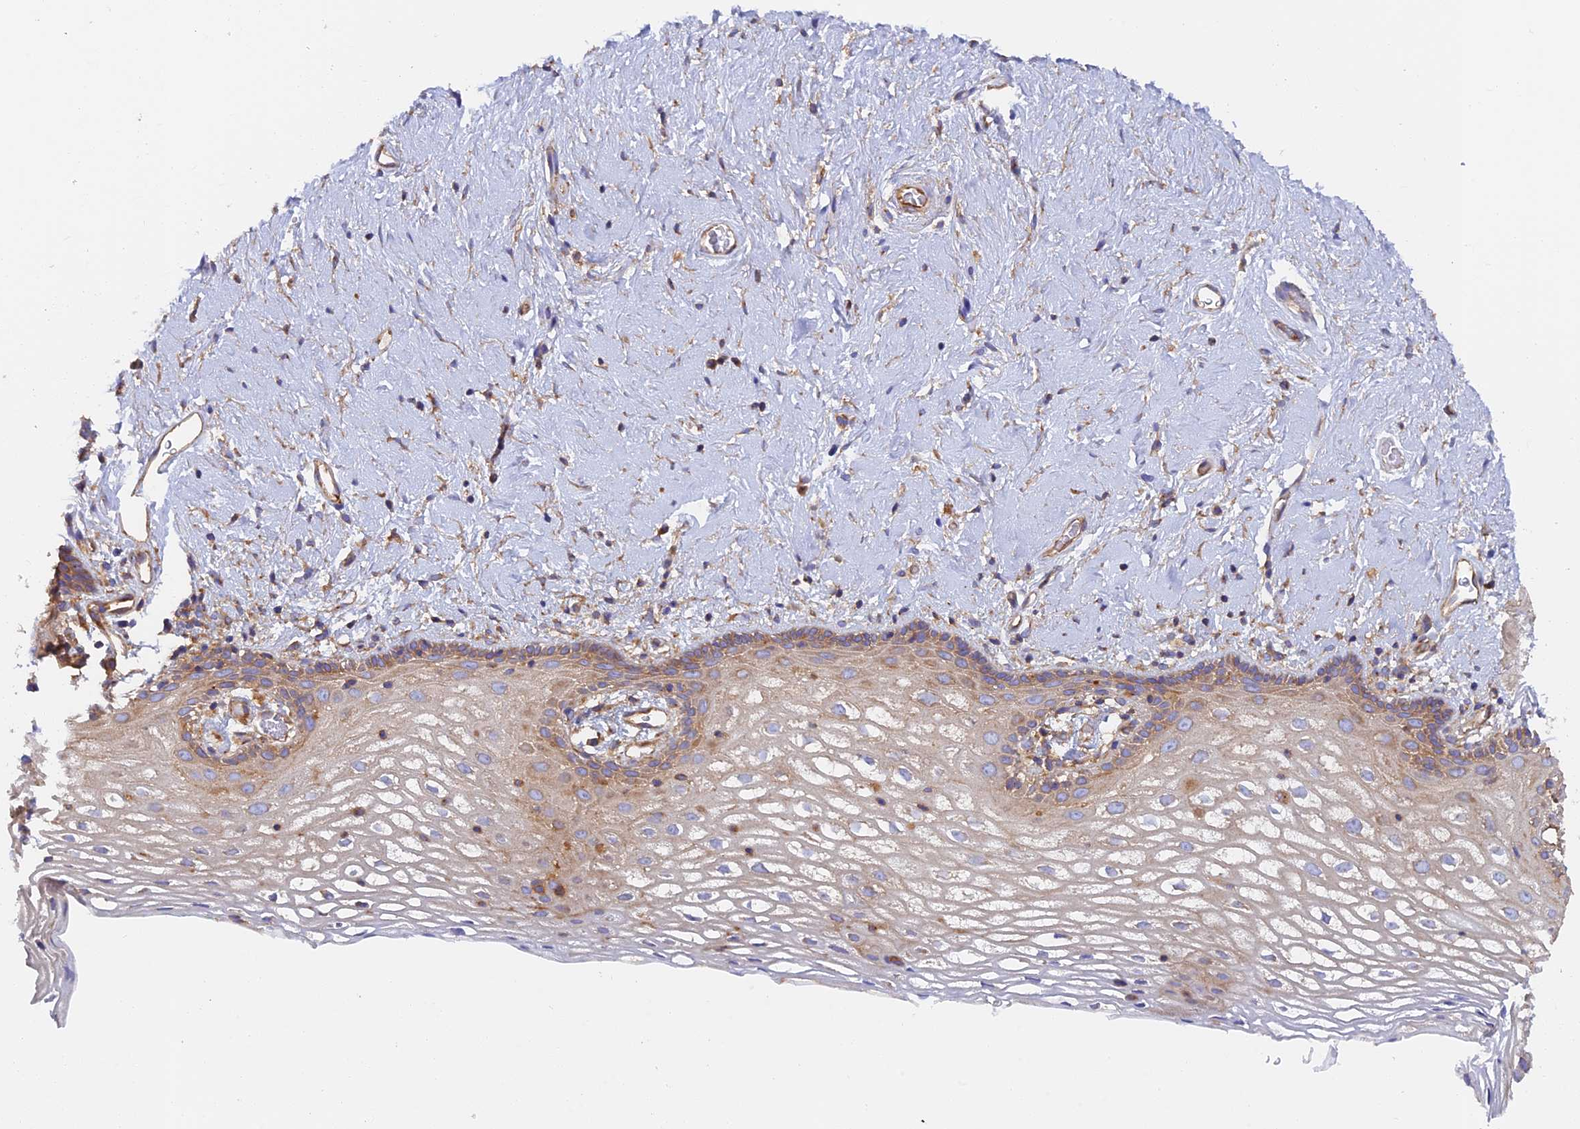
{"staining": {"intensity": "moderate", "quantity": "25%-75%", "location": "cytoplasmic/membranous"}, "tissue": "vagina", "cell_type": "Squamous epithelial cells", "image_type": "normal", "snomed": [{"axis": "morphology", "description": "Normal tissue, NOS"}, {"axis": "morphology", "description": "Adenocarcinoma, NOS"}, {"axis": "topography", "description": "Rectum"}, {"axis": "topography", "description": "Vagina"}], "caption": "This photomicrograph displays immunohistochemistry (IHC) staining of unremarkable human vagina, with medium moderate cytoplasmic/membranous staining in about 25%-75% of squamous epithelial cells.", "gene": "DCTN2", "patient": {"sex": "female", "age": 71}}